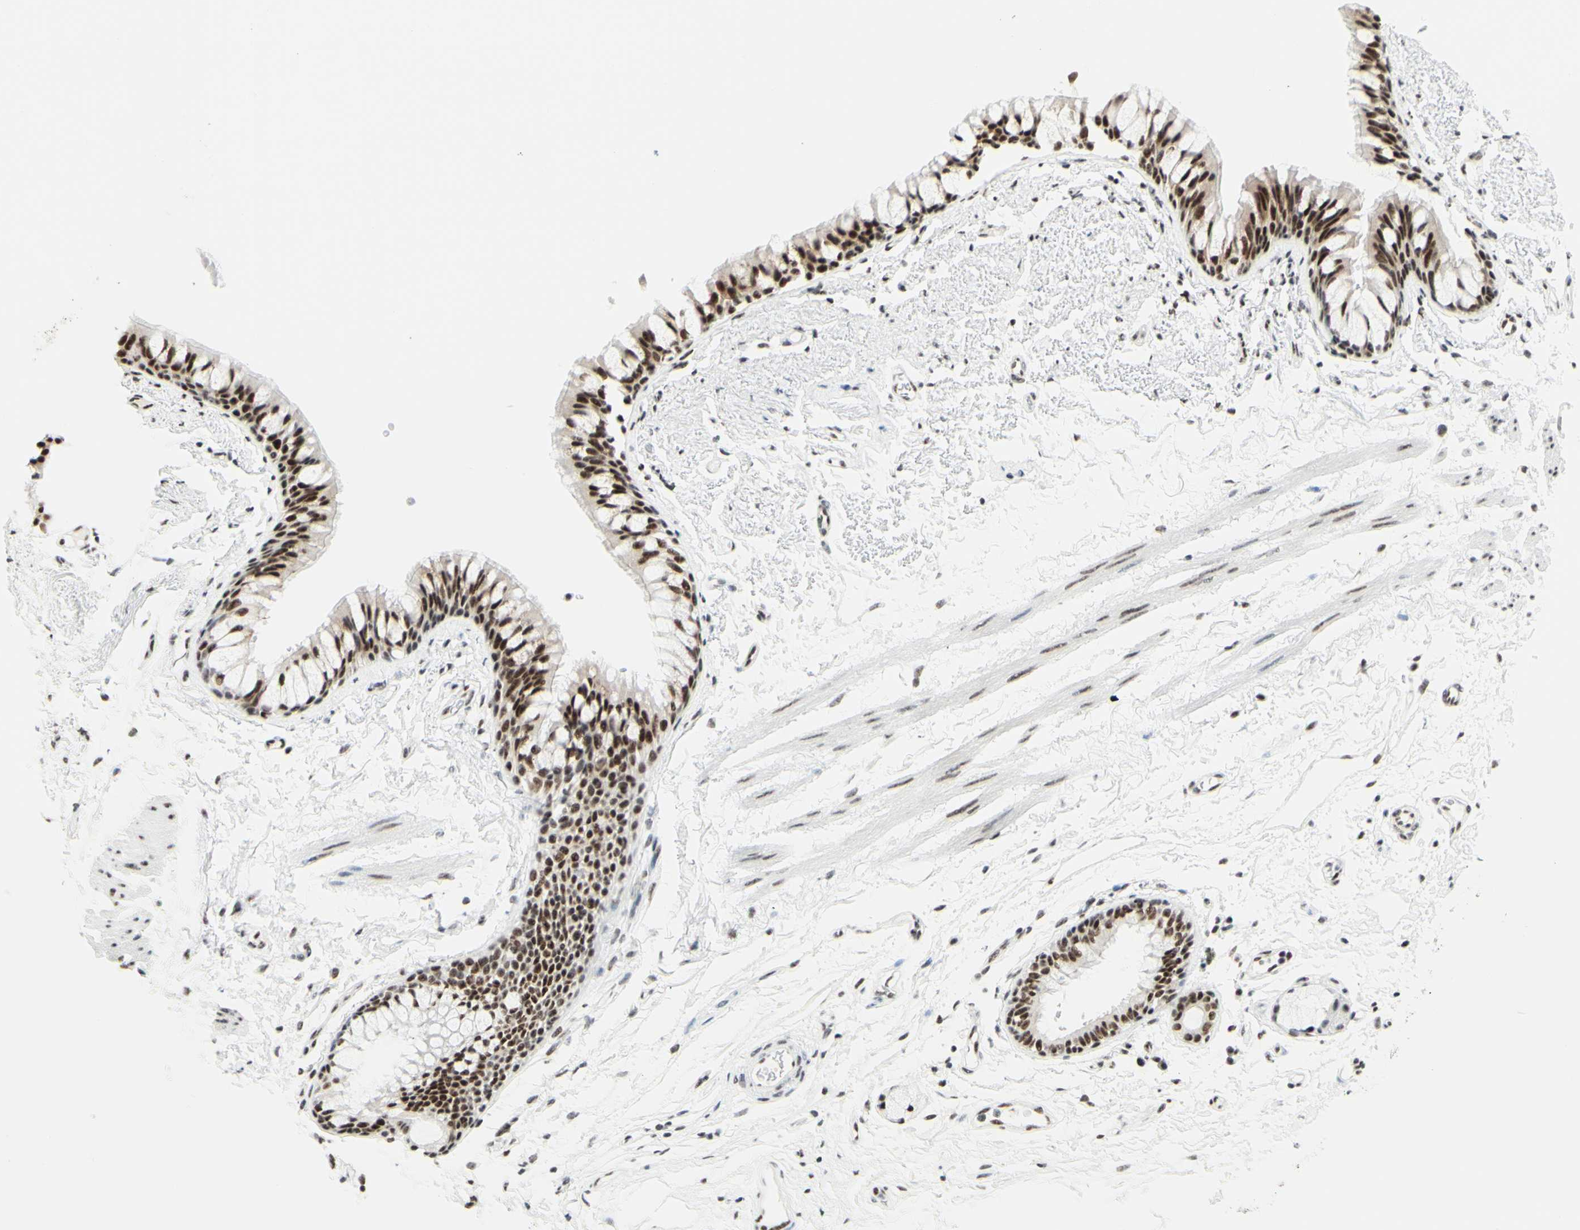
{"staining": {"intensity": "moderate", "quantity": ">75%", "location": "nuclear"}, "tissue": "adipose tissue", "cell_type": "Adipocytes", "image_type": "normal", "snomed": [{"axis": "morphology", "description": "Normal tissue, NOS"}, {"axis": "topography", "description": "Bronchus"}], "caption": "IHC (DAB (3,3'-diaminobenzidine)) staining of normal adipose tissue displays moderate nuclear protein staining in about >75% of adipocytes. (Brightfield microscopy of DAB IHC at high magnification).", "gene": "WTAP", "patient": {"sex": "female", "age": 73}}